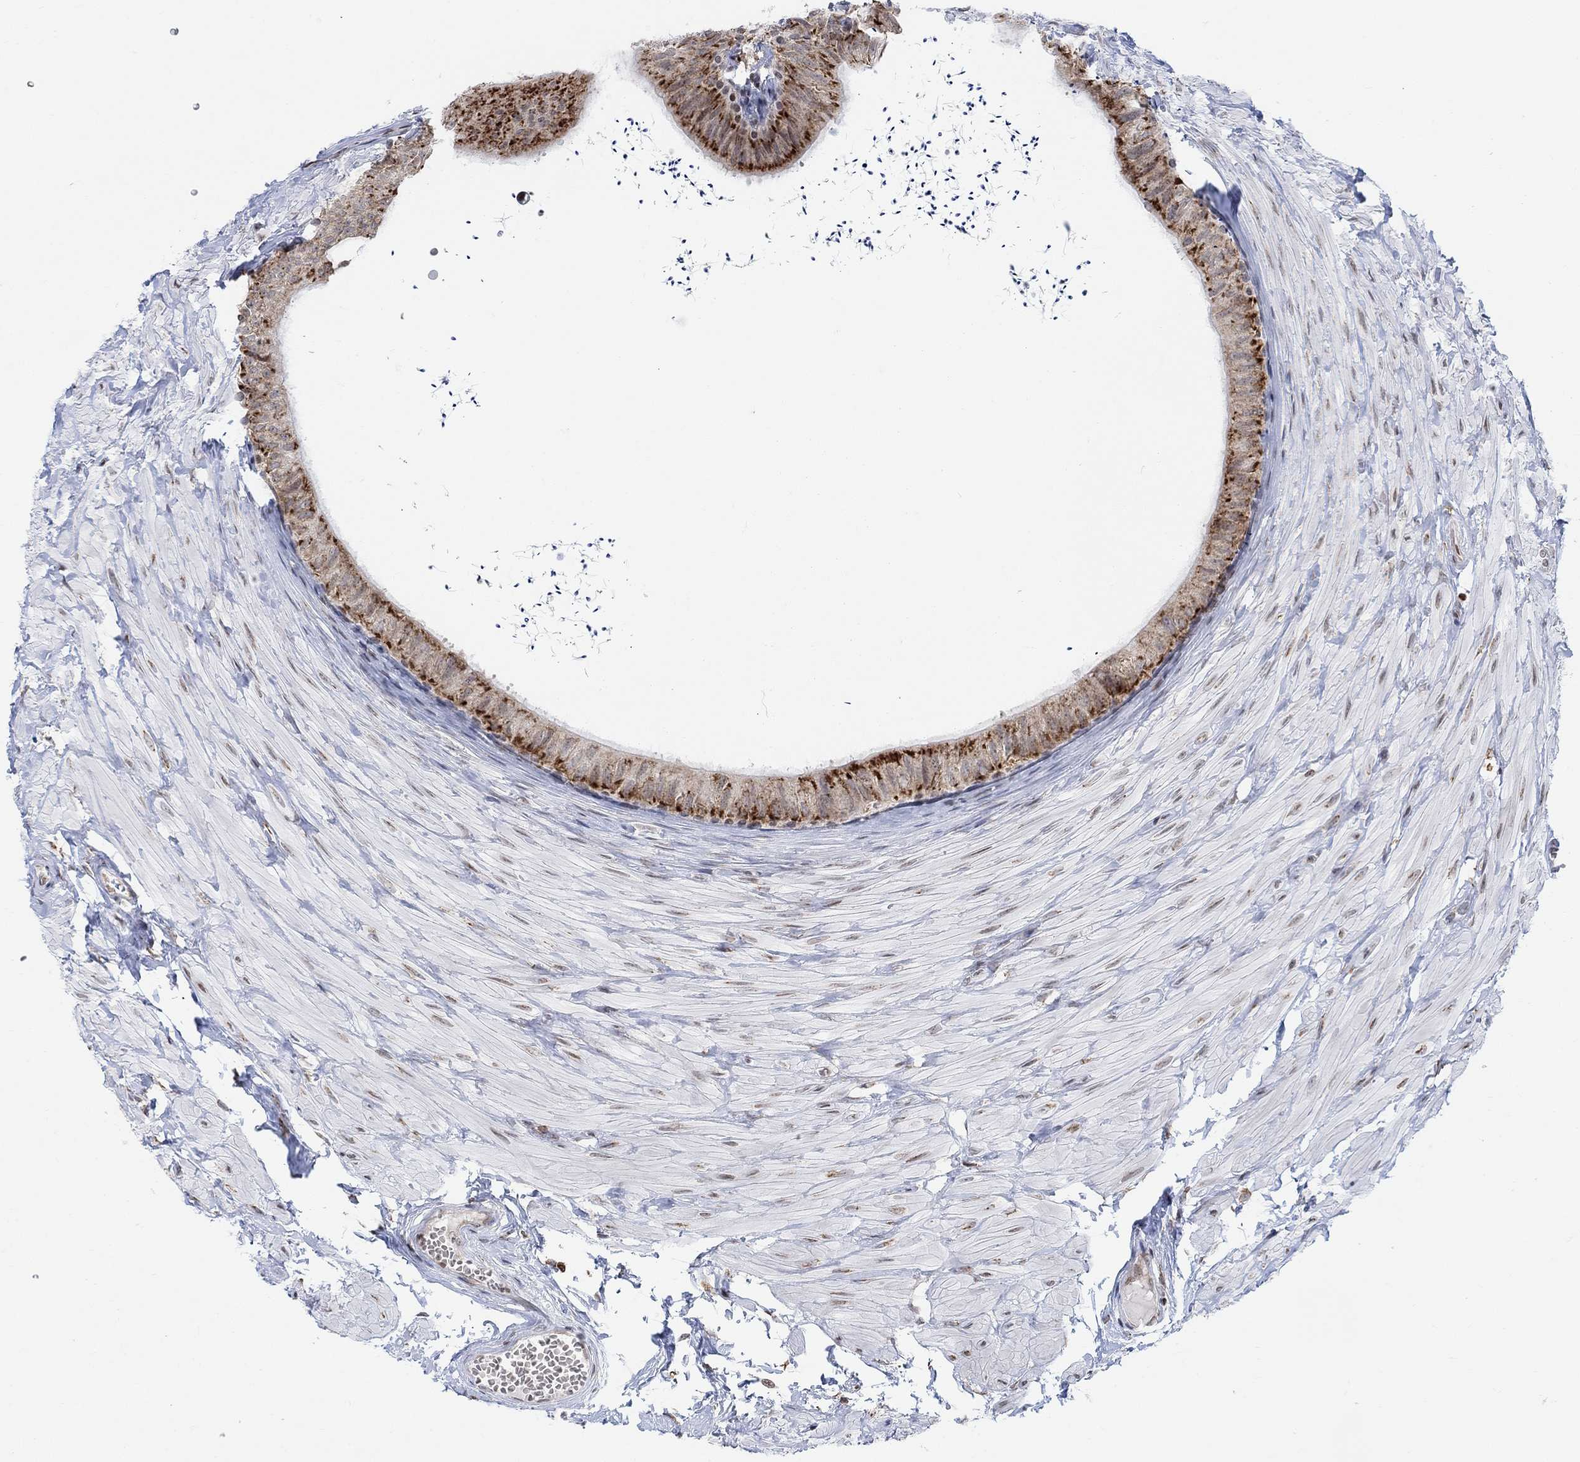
{"staining": {"intensity": "strong", "quantity": "<25%", "location": "cytoplasmic/membranous"}, "tissue": "epididymis", "cell_type": "Glandular cells", "image_type": "normal", "snomed": [{"axis": "morphology", "description": "Normal tissue, NOS"}, {"axis": "topography", "description": "Epididymis"}], "caption": "Immunohistochemical staining of normal epididymis shows <25% levels of strong cytoplasmic/membranous protein staining in about <25% of glandular cells.", "gene": "ABHD14A", "patient": {"sex": "male", "age": 32}}